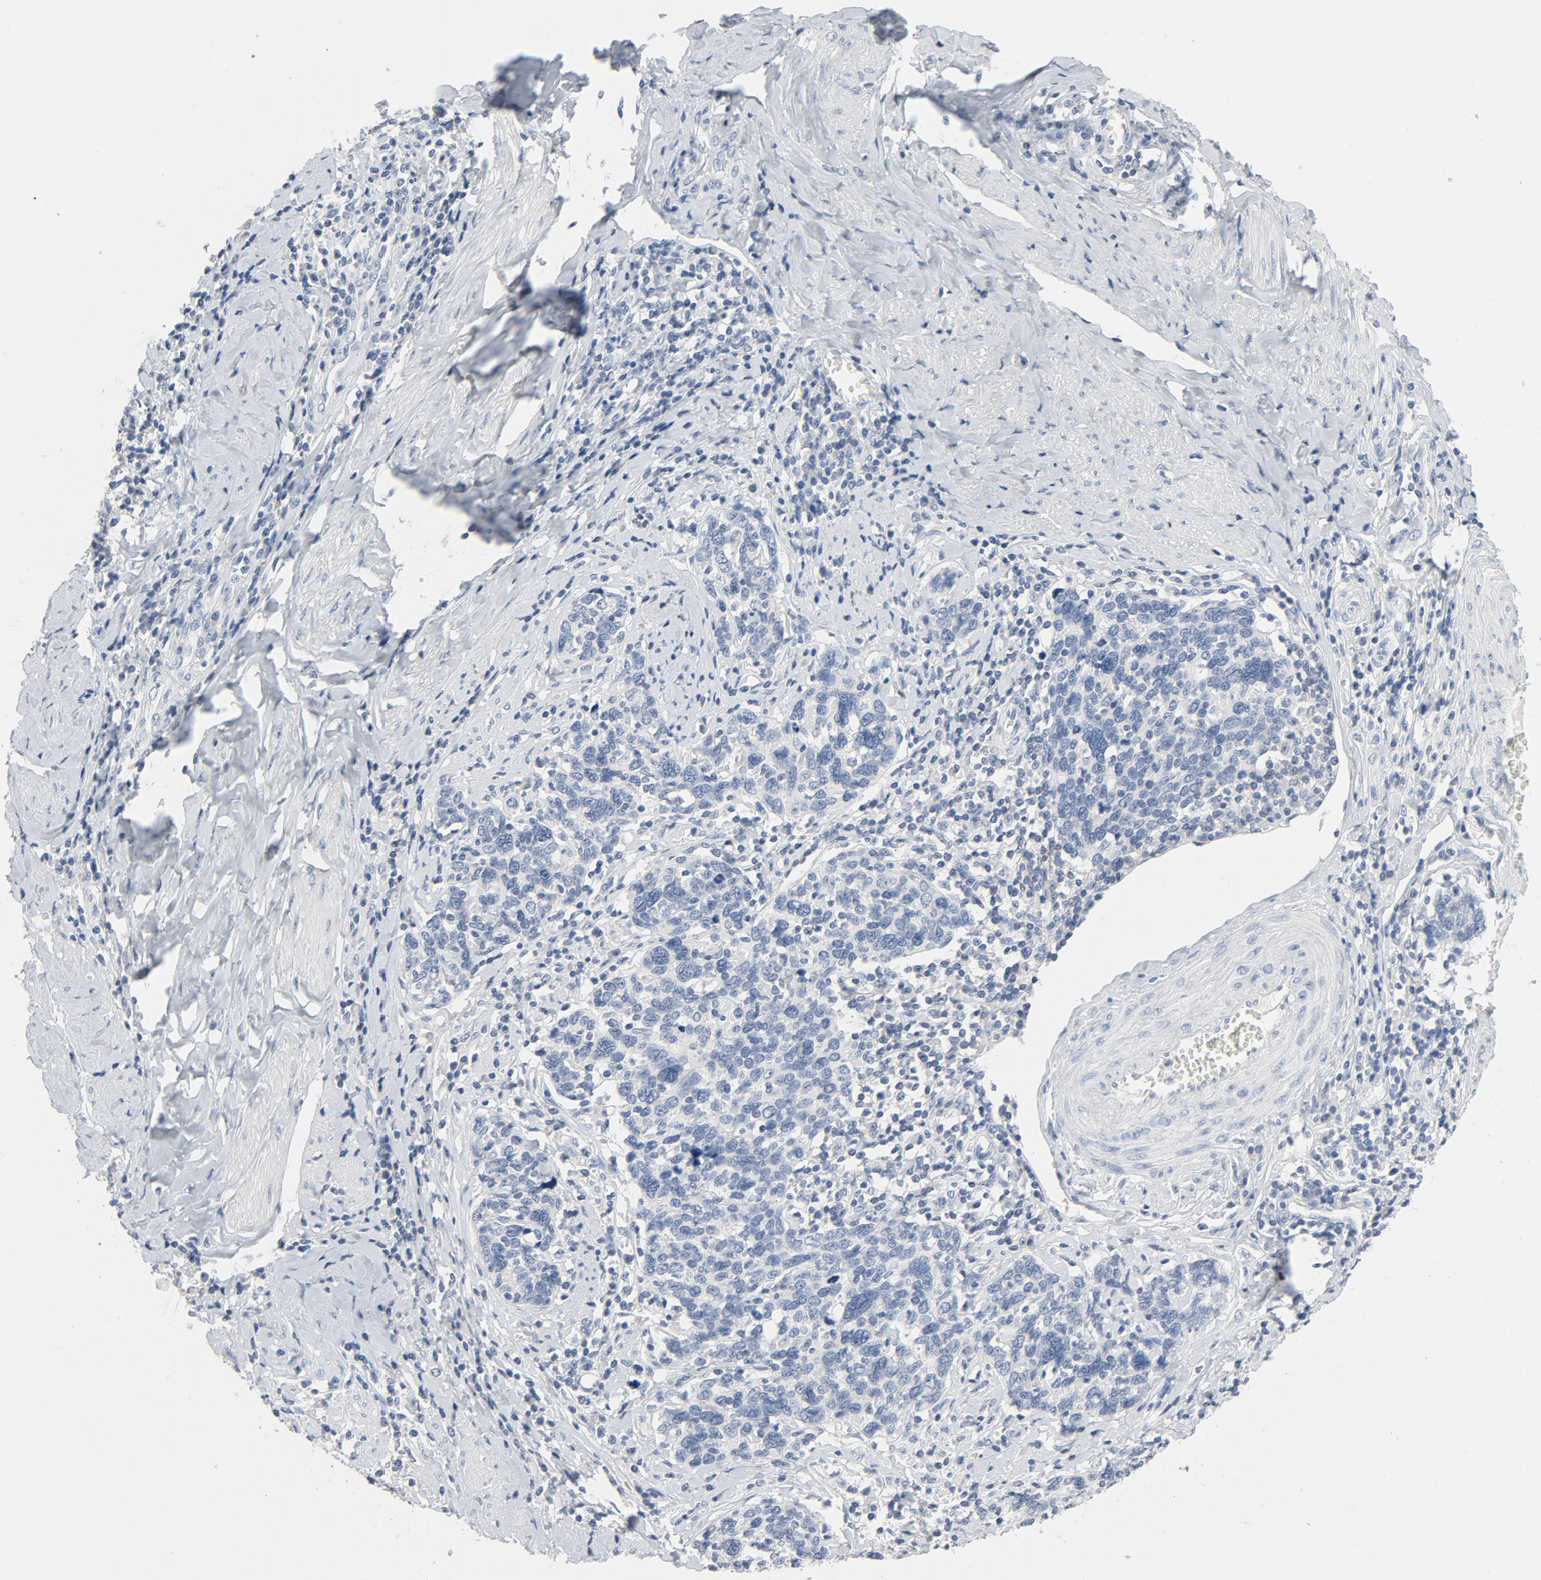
{"staining": {"intensity": "negative", "quantity": "none", "location": "none"}, "tissue": "cervical cancer", "cell_type": "Tumor cells", "image_type": "cancer", "snomed": [{"axis": "morphology", "description": "Squamous cell carcinoma, NOS"}, {"axis": "topography", "description": "Cervix"}], "caption": "Squamous cell carcinoma (cervical) stained for a protein using immunohistochemistry shows no expression tumor cells.", "gene": "ZCCHC13", "patient": {"sex": "female", "age": 41}}